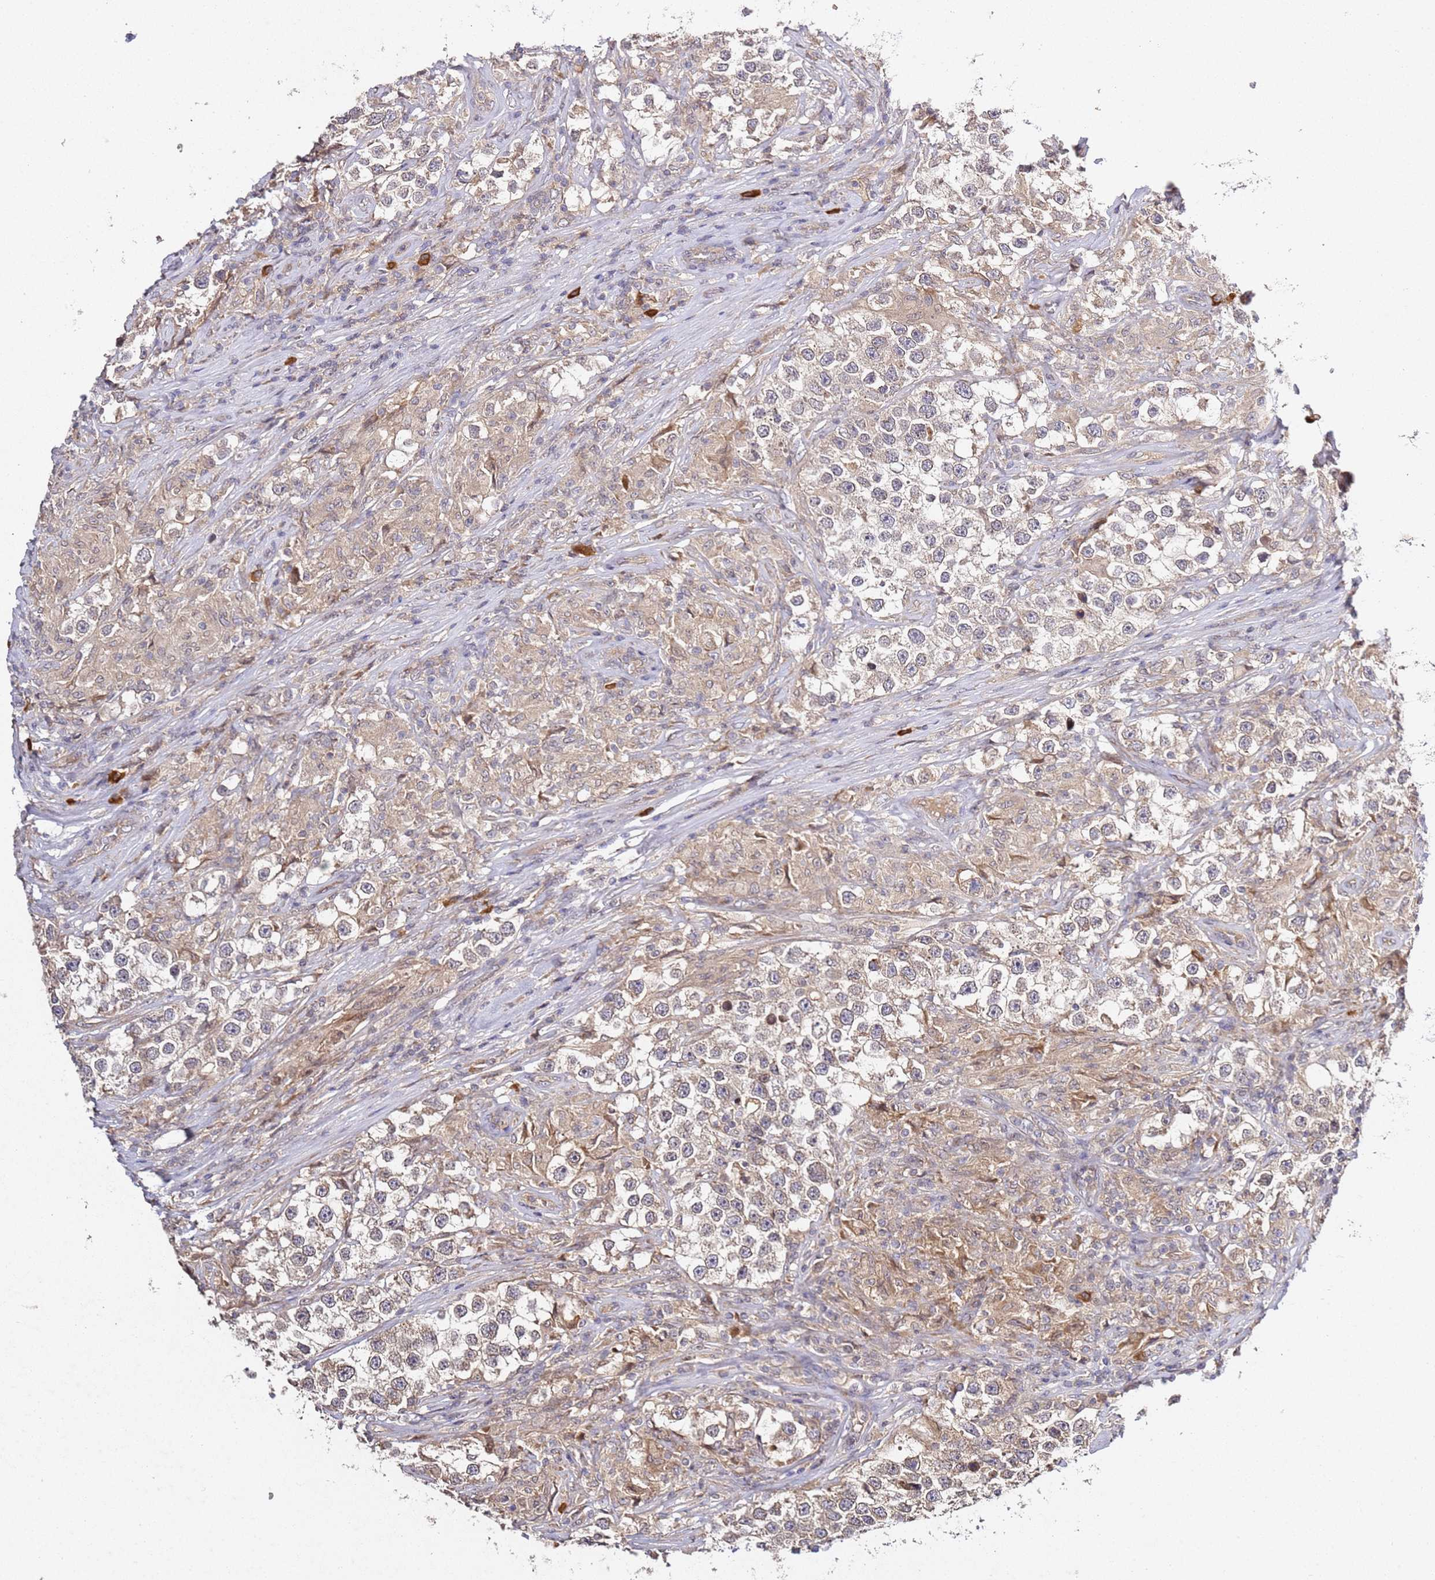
{"staining": {"intensity": "weak", "quantity": "25%-75%", "location": "cytoplasmic/membranous"}, "tissue": "testis cancer", "cell_type": "Tumor cells", "image_type": "cancer", "snomed": [{"axis": "morphology", "description": "Seminoma, NOS"}, {"axis": "topography", "description": "Testis"}], "caption": "This histopathology image exhibits testis cancer stained with immunohistochemistry to label a protein in brown. The cytoplasmic/membranous of tumor cells show weak positivity for the protein. Nuclei are counter-stained blue.", "gene": "OSBPL2", "patient": {"sex": "male", "age": 46}}